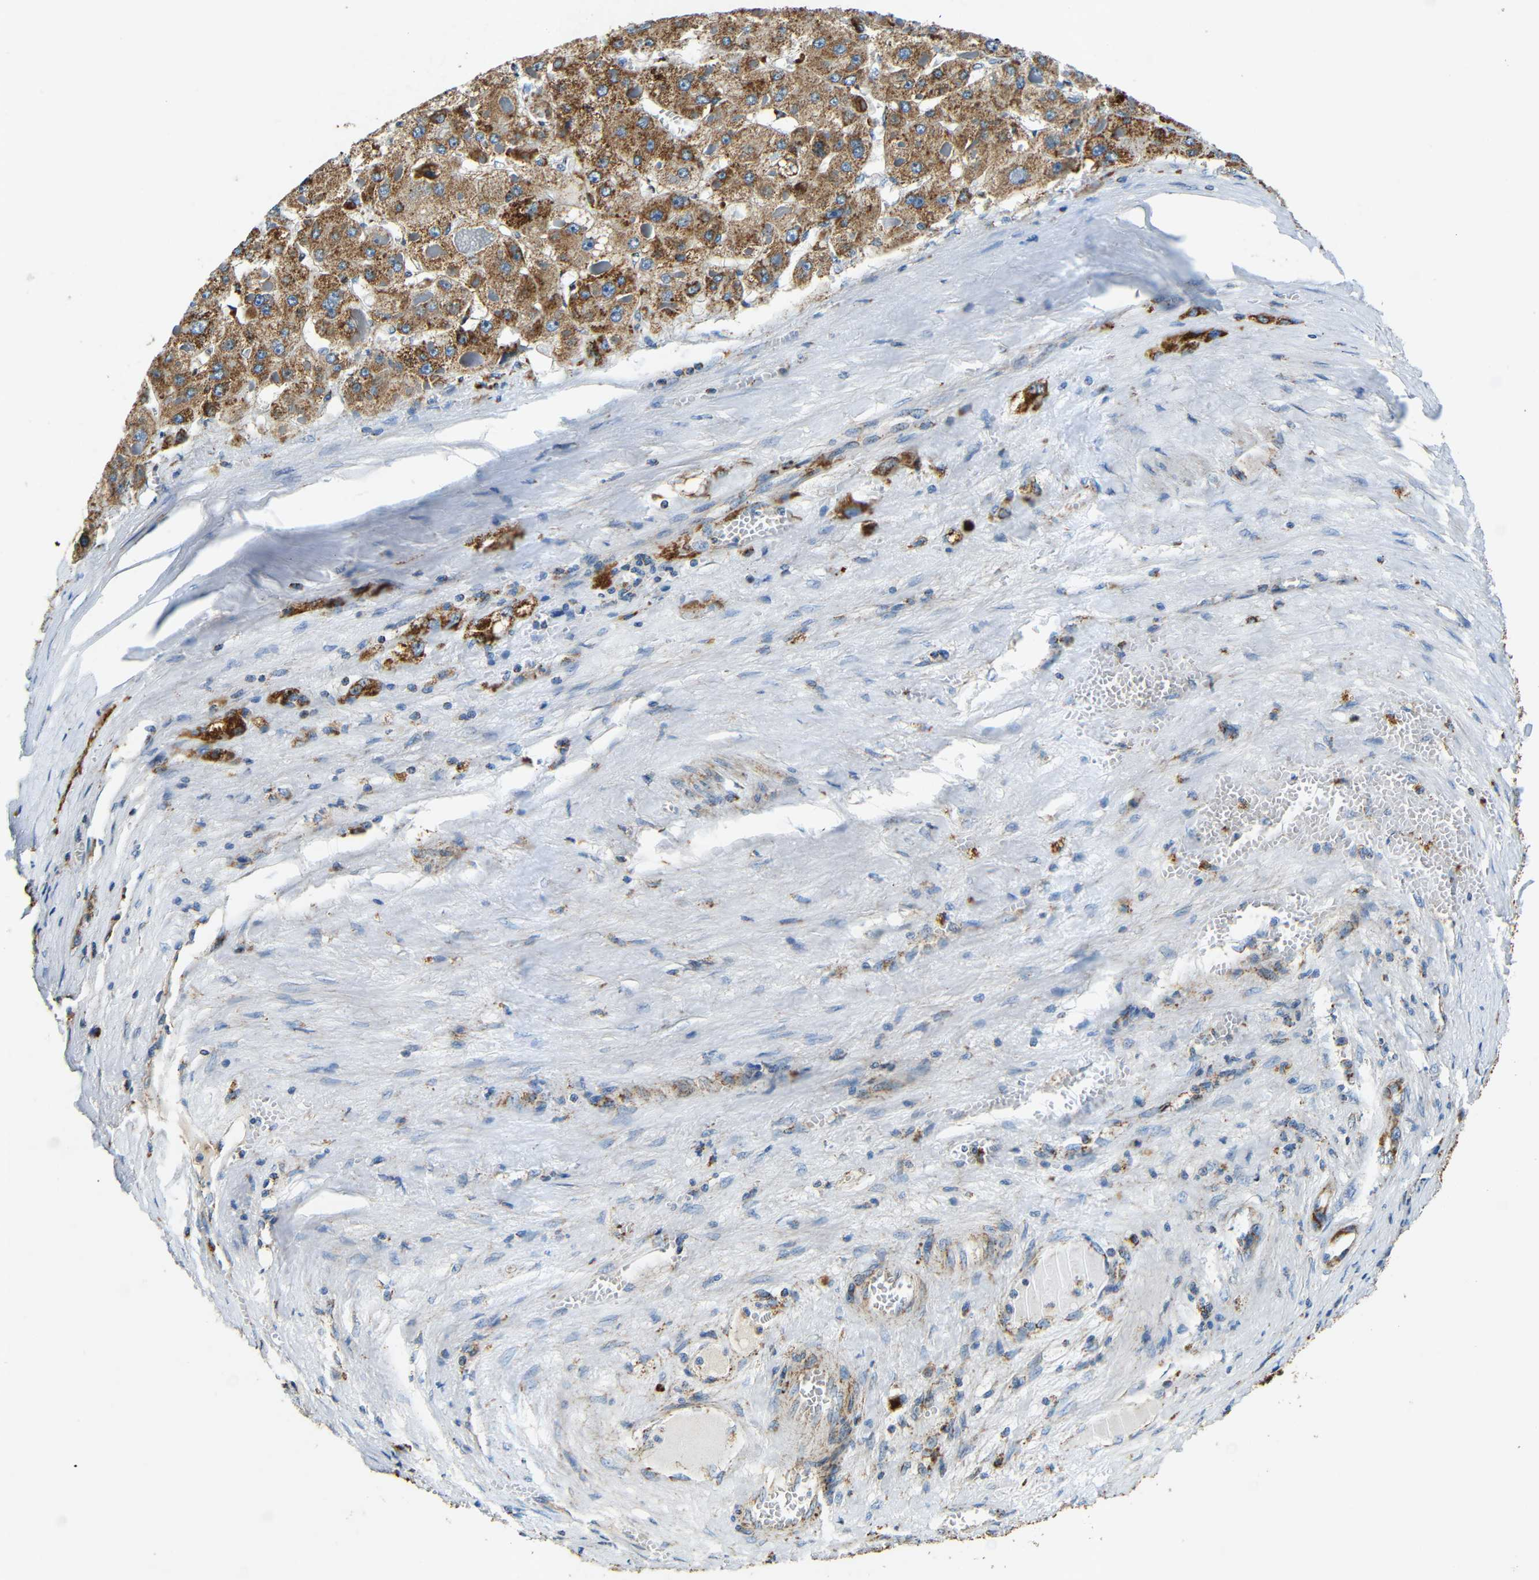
{"staining": {"intensity": "moderate", "quantity": ">75%", "location": "cytoplasmic/membranous"}, "tissue": "liver cancer", "cell_type": "Tumor cells", "image_type": "cancer", "snomed": [{"axis": "morphology", "description": "Carcinoma, Hepatocellular, NOS"}, {"axis": "topography", "description": "Liver"}], "caption": "Protein staining of liver hepatocellular carcinoma tissue exhibits moderate cytoplasmic/membranous positivity in approximately >75% of tumor cells. (DAB (3,3'-diaminobenzidine) = brown stain, brightfield microscopy at high magnification).", "gene": "GALNT18", "patient": {"sex": "female", "age": 73}}